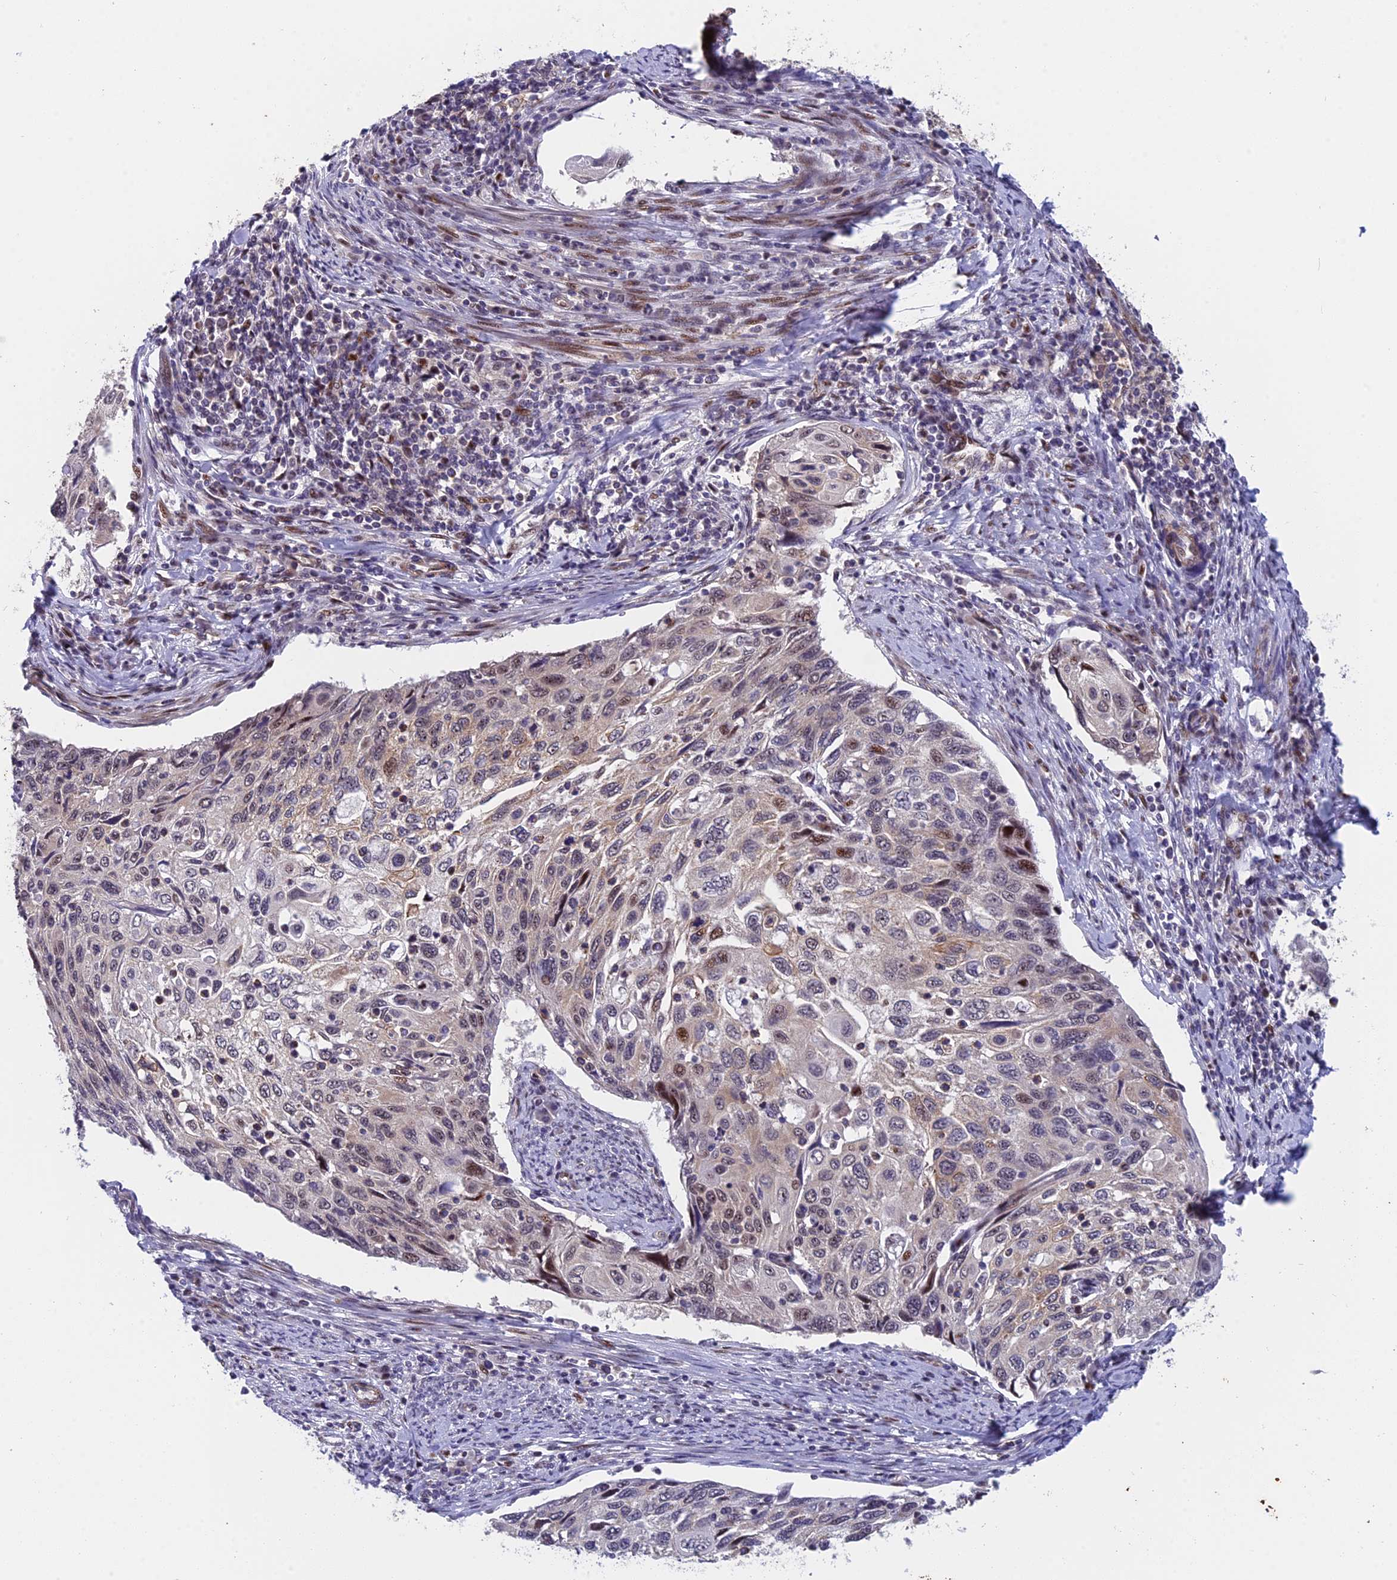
{"staining": {"intensity": "moderate", "quantity": "<25%", "location": "cytoplasmic/membranous,nuclear"}, "tissue": "cervical cancer", "cell_type": "Tumor cells", "image_type": "cancer", "snomed": [{"axis": "morphology", "description": "Squamous cell carcinoma, NOS"}, {"axis": "topography", "description": "Cervix"}], "caption": "Moderate cytoplasmic/membranous and nuclear expression is seen in approximately <25% of tumor cells in cervical cancer.", "gene": "ANKRD34B", "patient": {"sex": "female", "age": 70}}